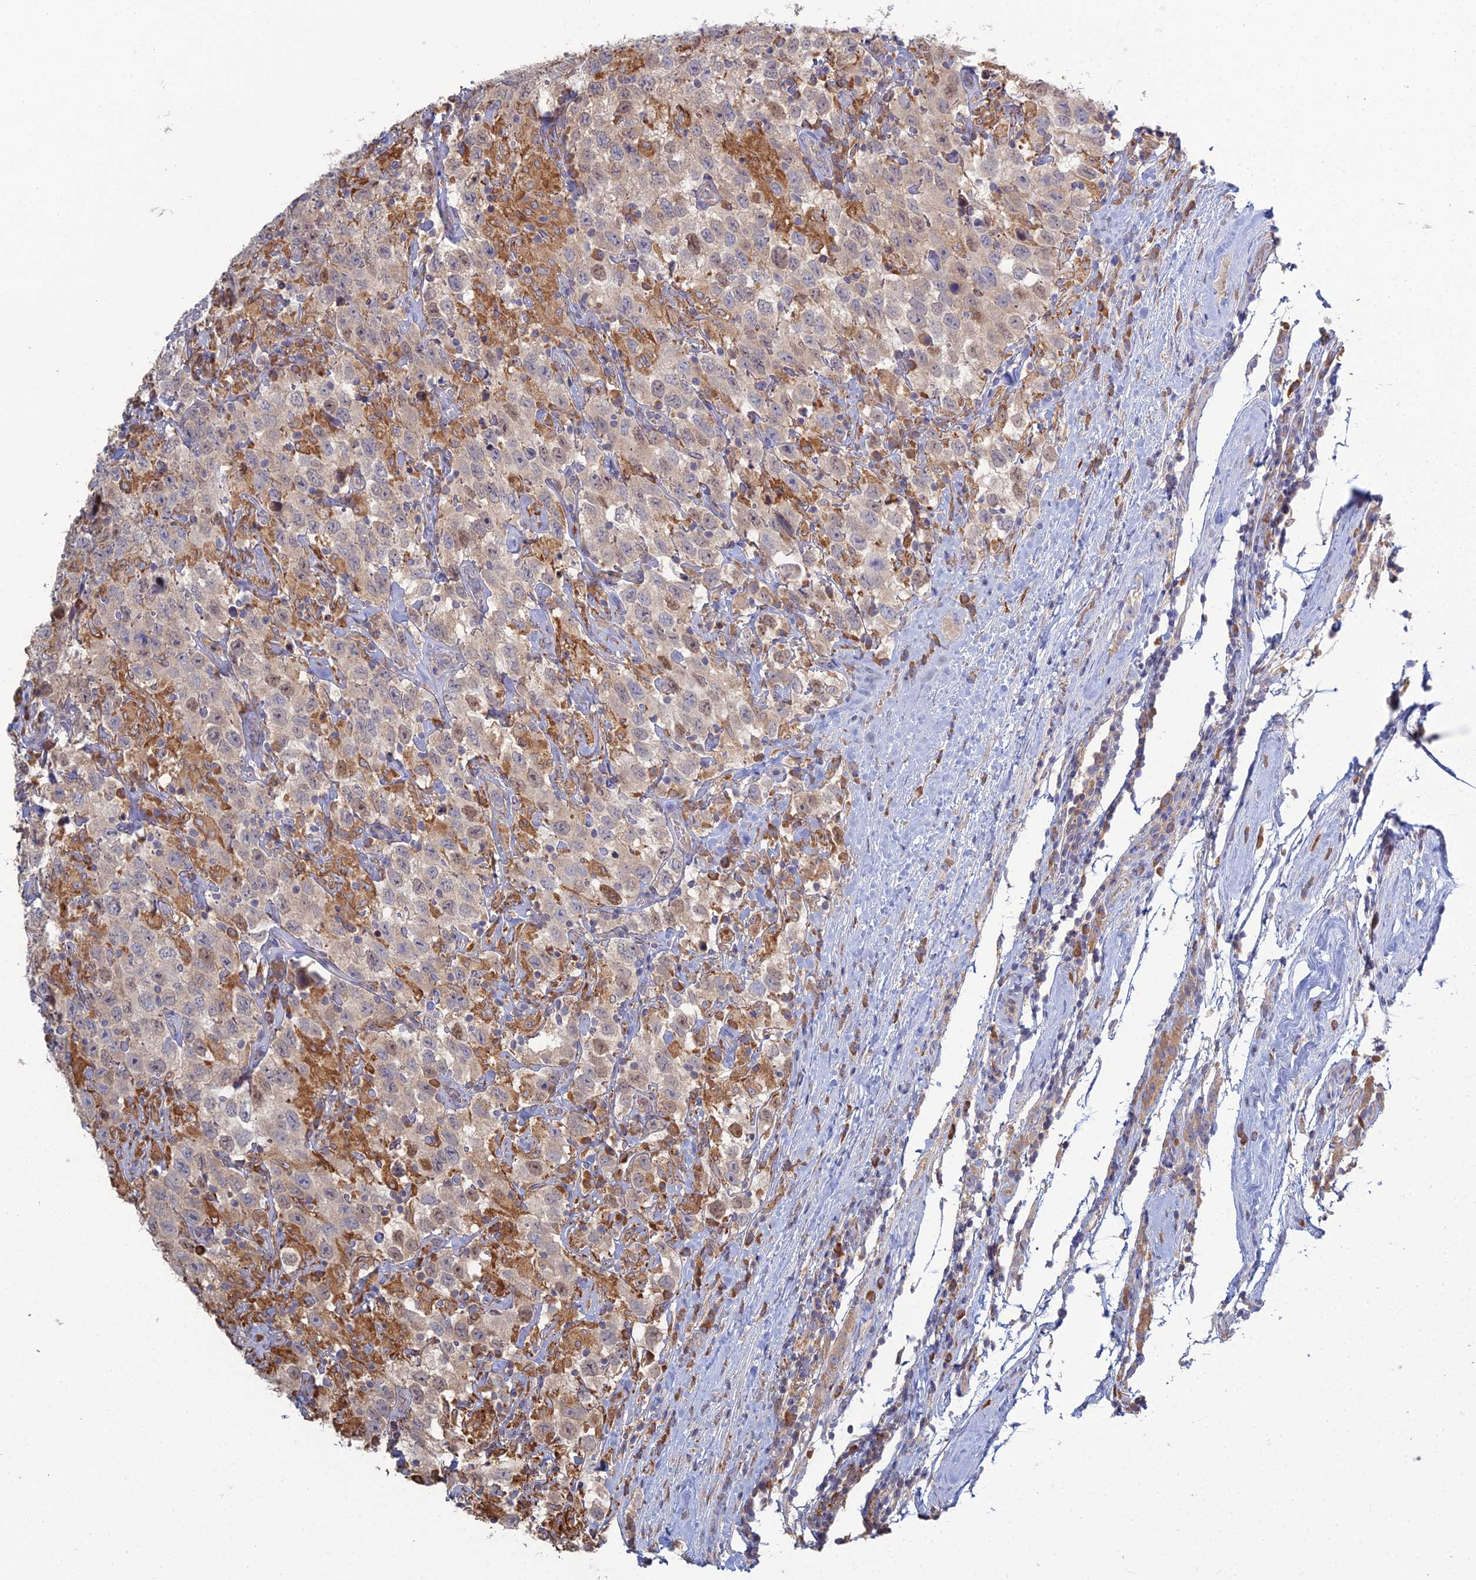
{"staining": {"intensity": "weak", "quantity": "<25%", "location": "cytoplasmic/membranous"}, "tissue": "testis cancer", "cell_type": "Tumor cells", "image_type": "cancer", "snomed": [{"axis": "morphology", "description": "Seminoma, NOS"}, {"axis": "topography", "description": "Testis"}], "caption": "Immunohistochemistry (IHC) photomicrograph of neoplastic tissue: seminoma (testis) stained with DAB displays no significant protein expression in tumor cells.", "gene": "TRAPPC6A", "patient": {"sex": "male", "age": 41}}